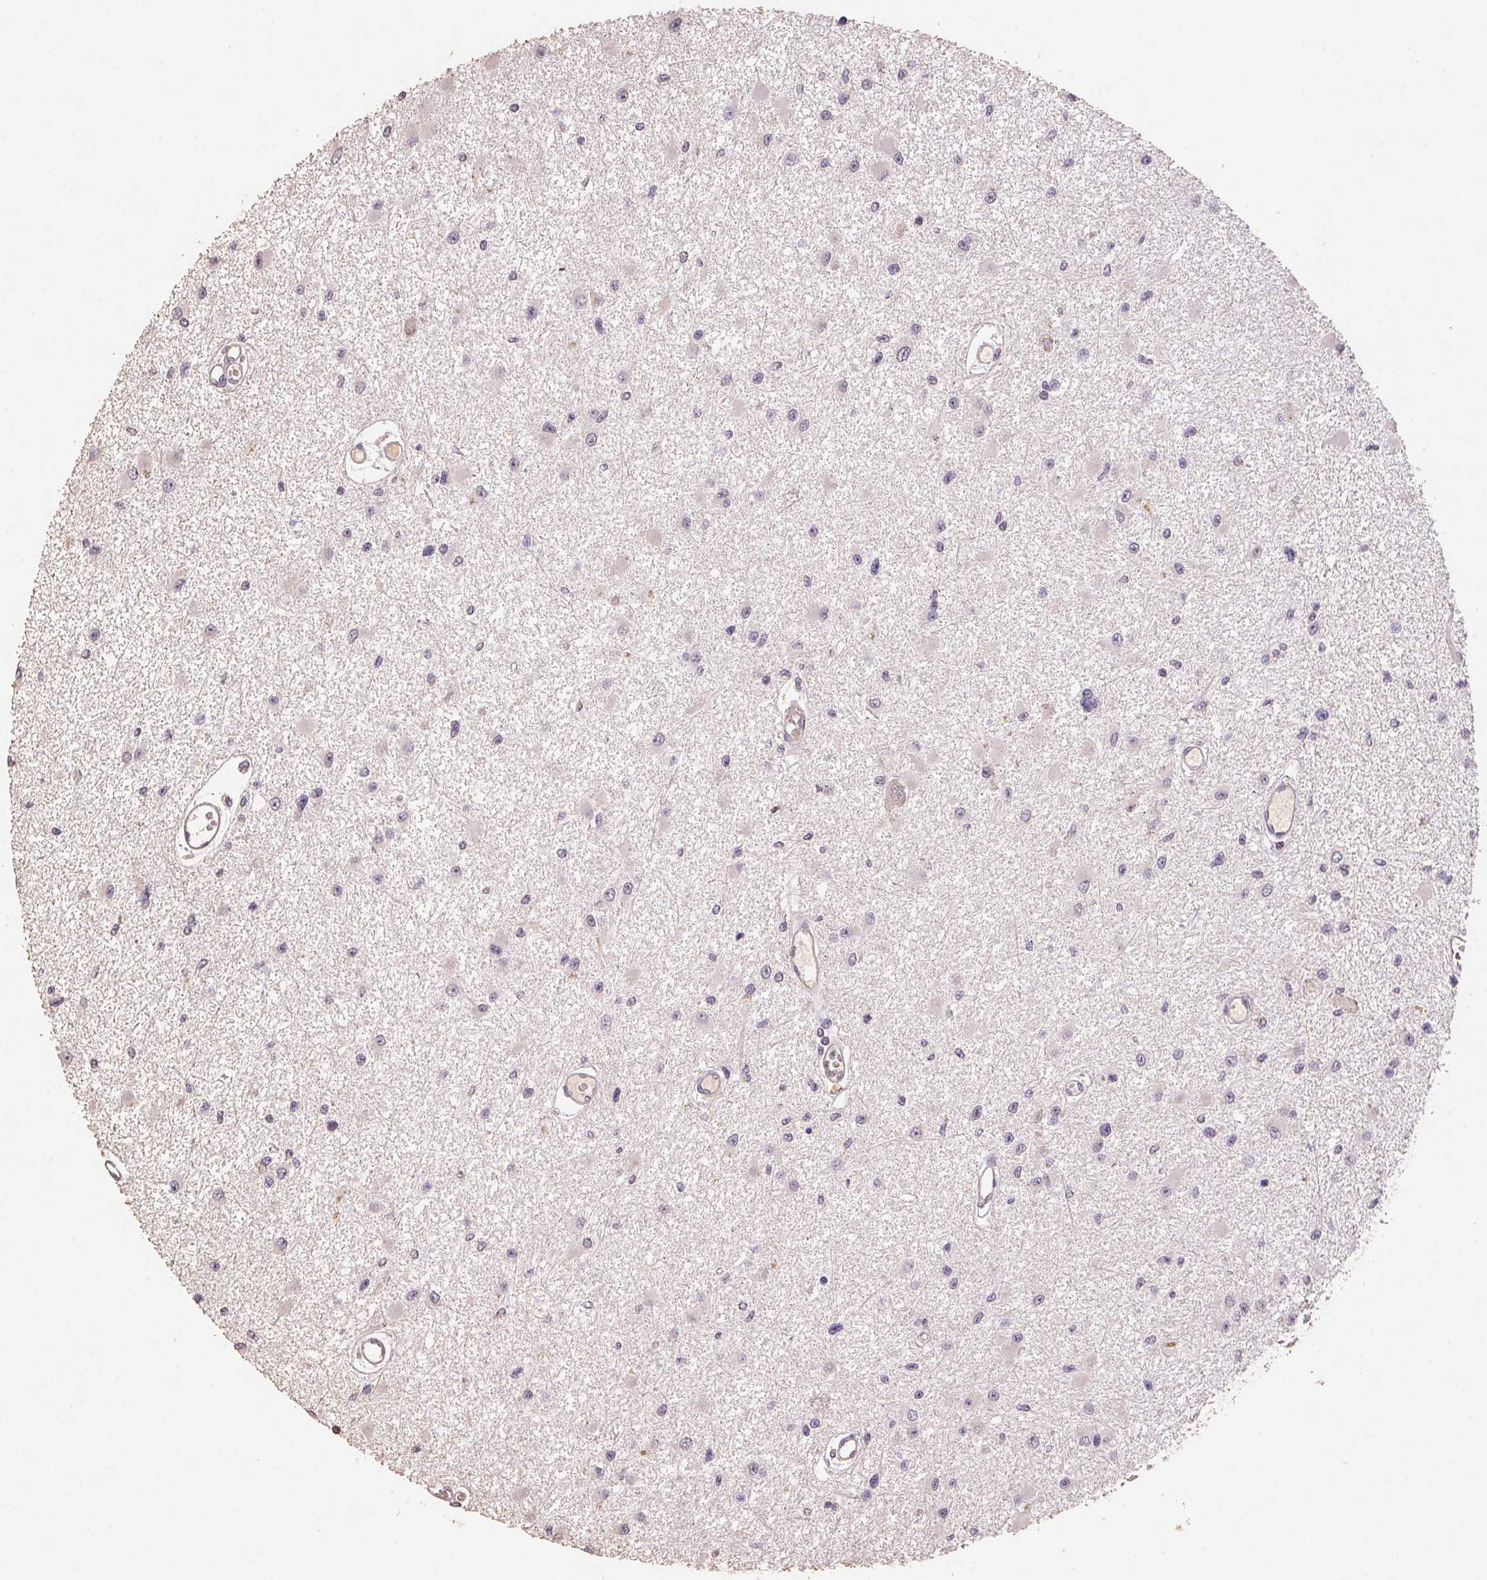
{"staining": {"intensity": "negative", "quantity": "none", "location": "none"}, "tissue": "glioma", "cell_type": "Tumor cells", "image_type": "cancer", "snomed": [{"axis": "morphology", "description": "Glioma, malignant, High grade"}, {"axis": "topography", "description": "Brain"}], "caption": "The photomicrograph exhibits no significant positivity in tumor cells of glioma.", "gene": "CENPF", "patient": {"sex": "male", "age": 54}}